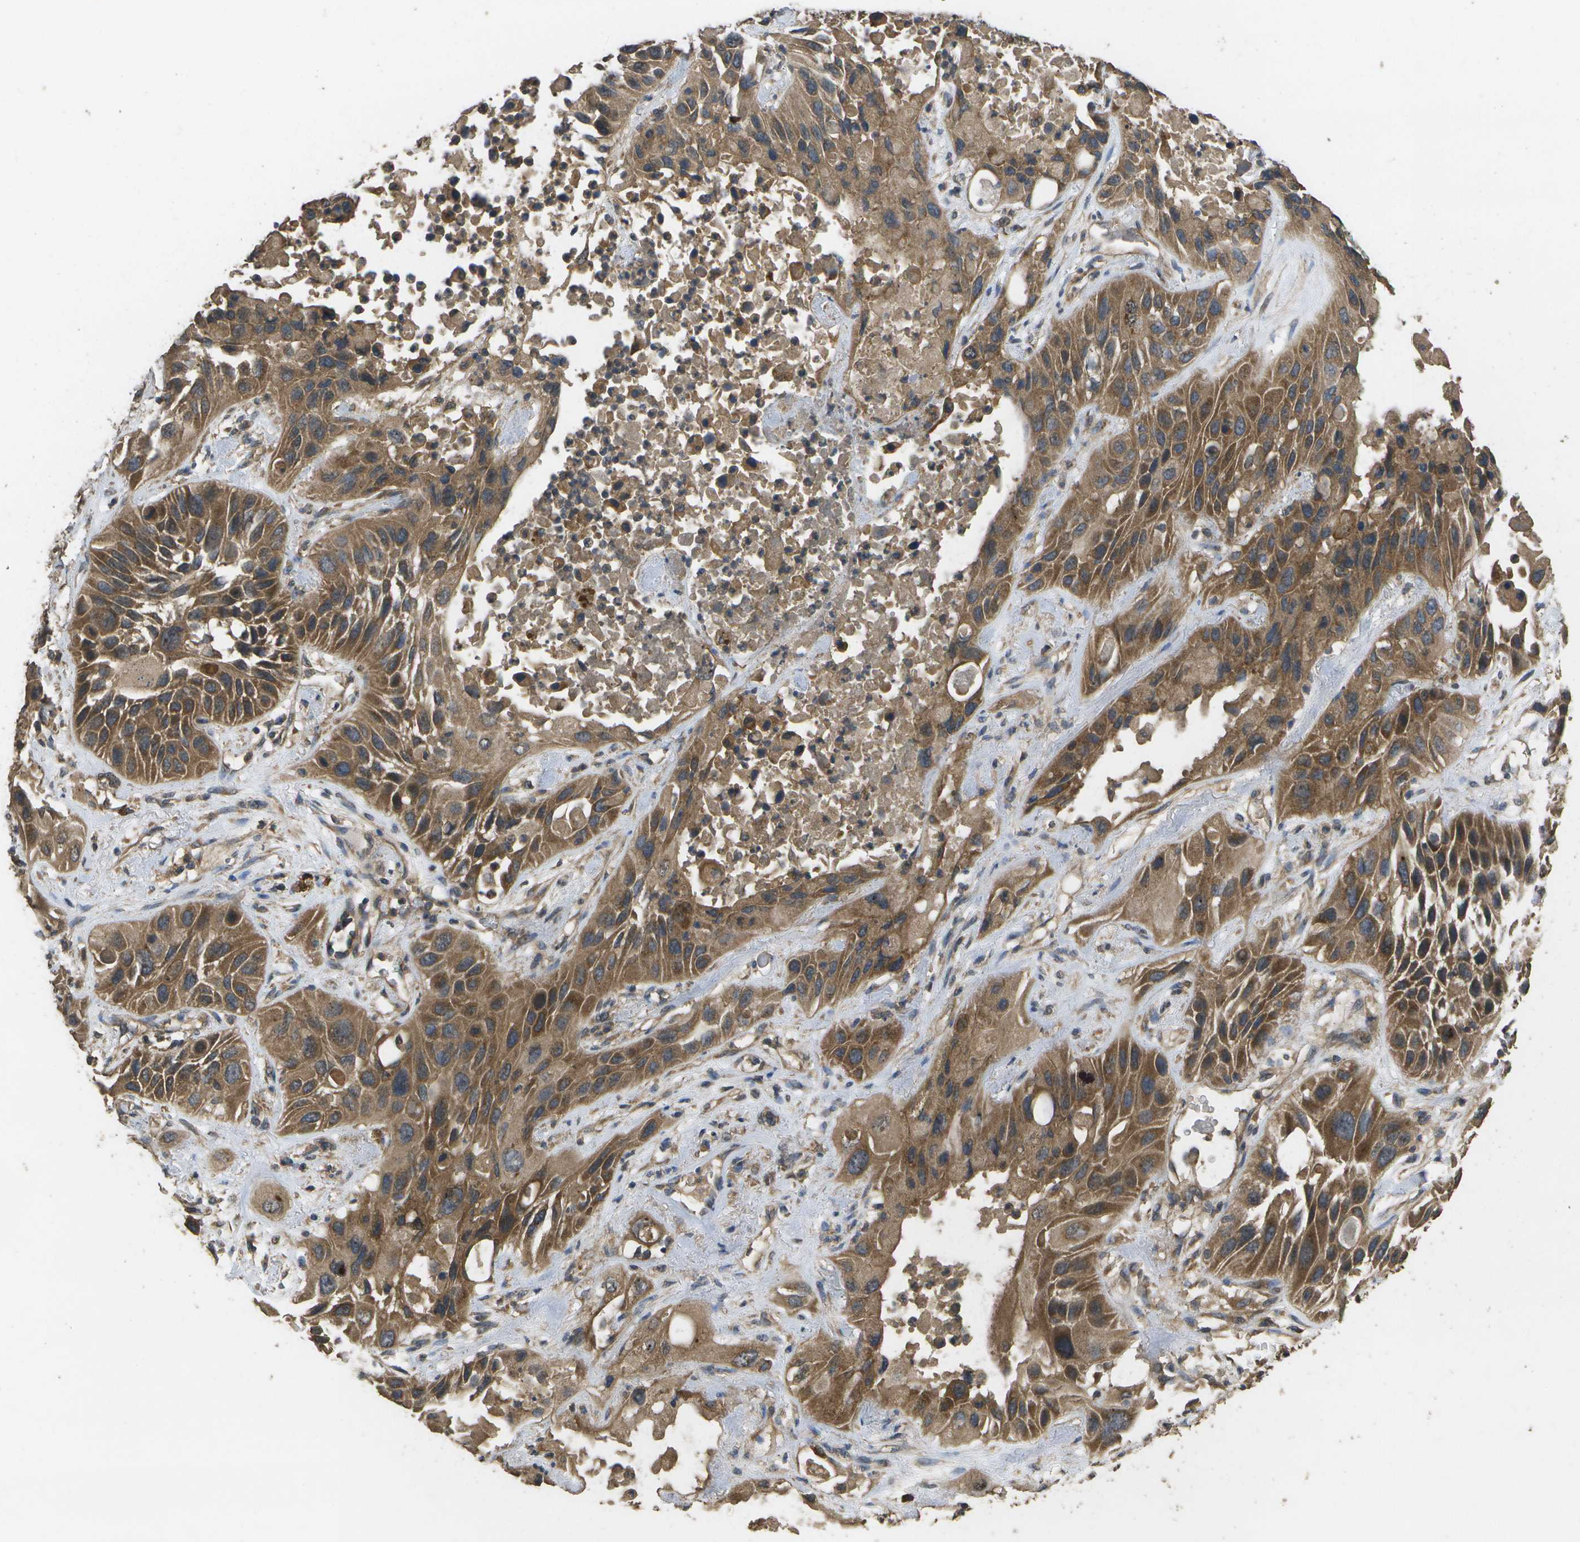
{"staining": {"intensity": "moderate", "quantity": ">75%", "location": "cytoplasmic/membranous"}, "tissue": "lung cancer", "cell_type": "Tumor cells", "image_type": "cancer", "snomed": [{"axis": "morphology", "description": "Squamous cell carcinoma, NOS"}, {"axis": "topography", "description": "Lung"}], "caption": "Moderate cytoplasmic/membranous staining is seen in approximately >75% of tumor cells in squamous cell carcinoma (lung).", "gene": "SACS", "patient": {"sex": "female", "age": 76}}